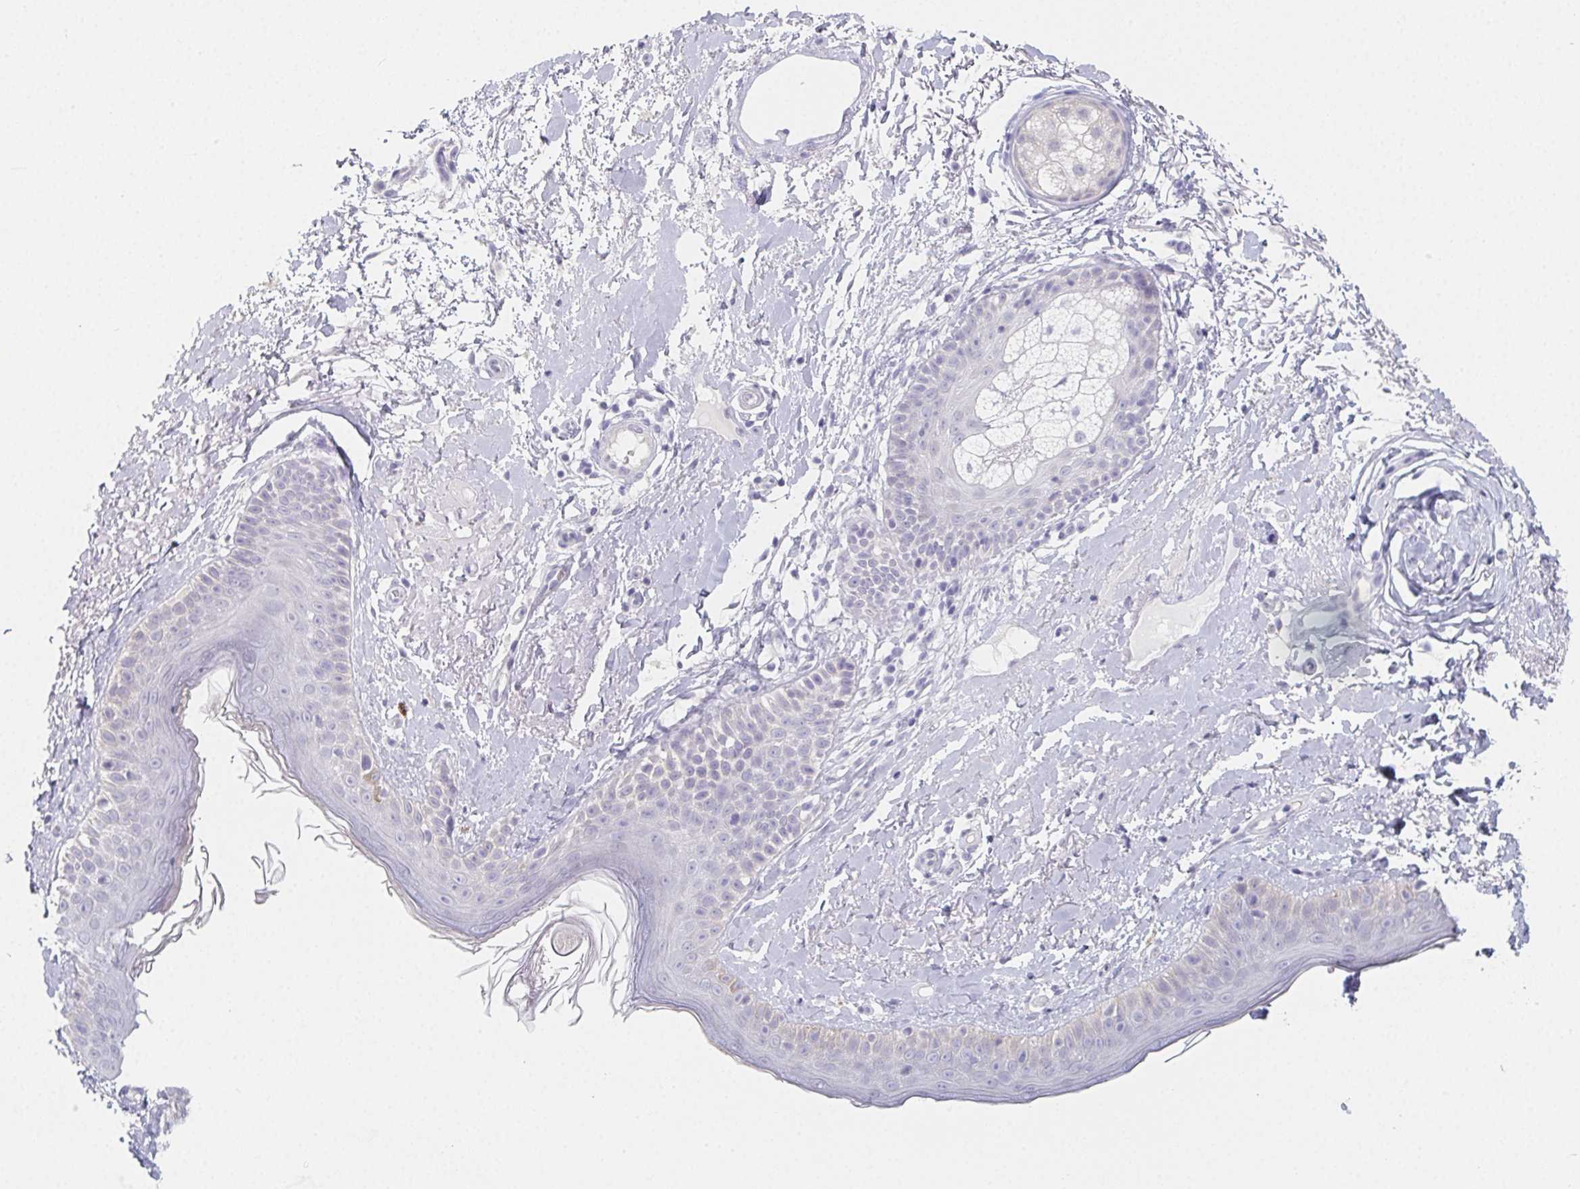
{"staining": {"intensity": "negative", "quantity": "none", "location": "none"}, "tissue": "skin", "cell_type": "Fibroblasts", "image_type": "normal", "snomed": [{"axis": "morphology", "description": "Normal tissue, NOS"}, {"axis": "topography", "description": "Skin"}], "caption": "Skin was stained to show a protein in brown. There is no significant positivity in fibroblasts. (DAB (3,3'-diaminobenzidine) immunohistochemistry visualized using brightfield microscopy, high magnification).", "gene": "GLIPR1L1", "patient": {"sex": "male", "age": 73}}